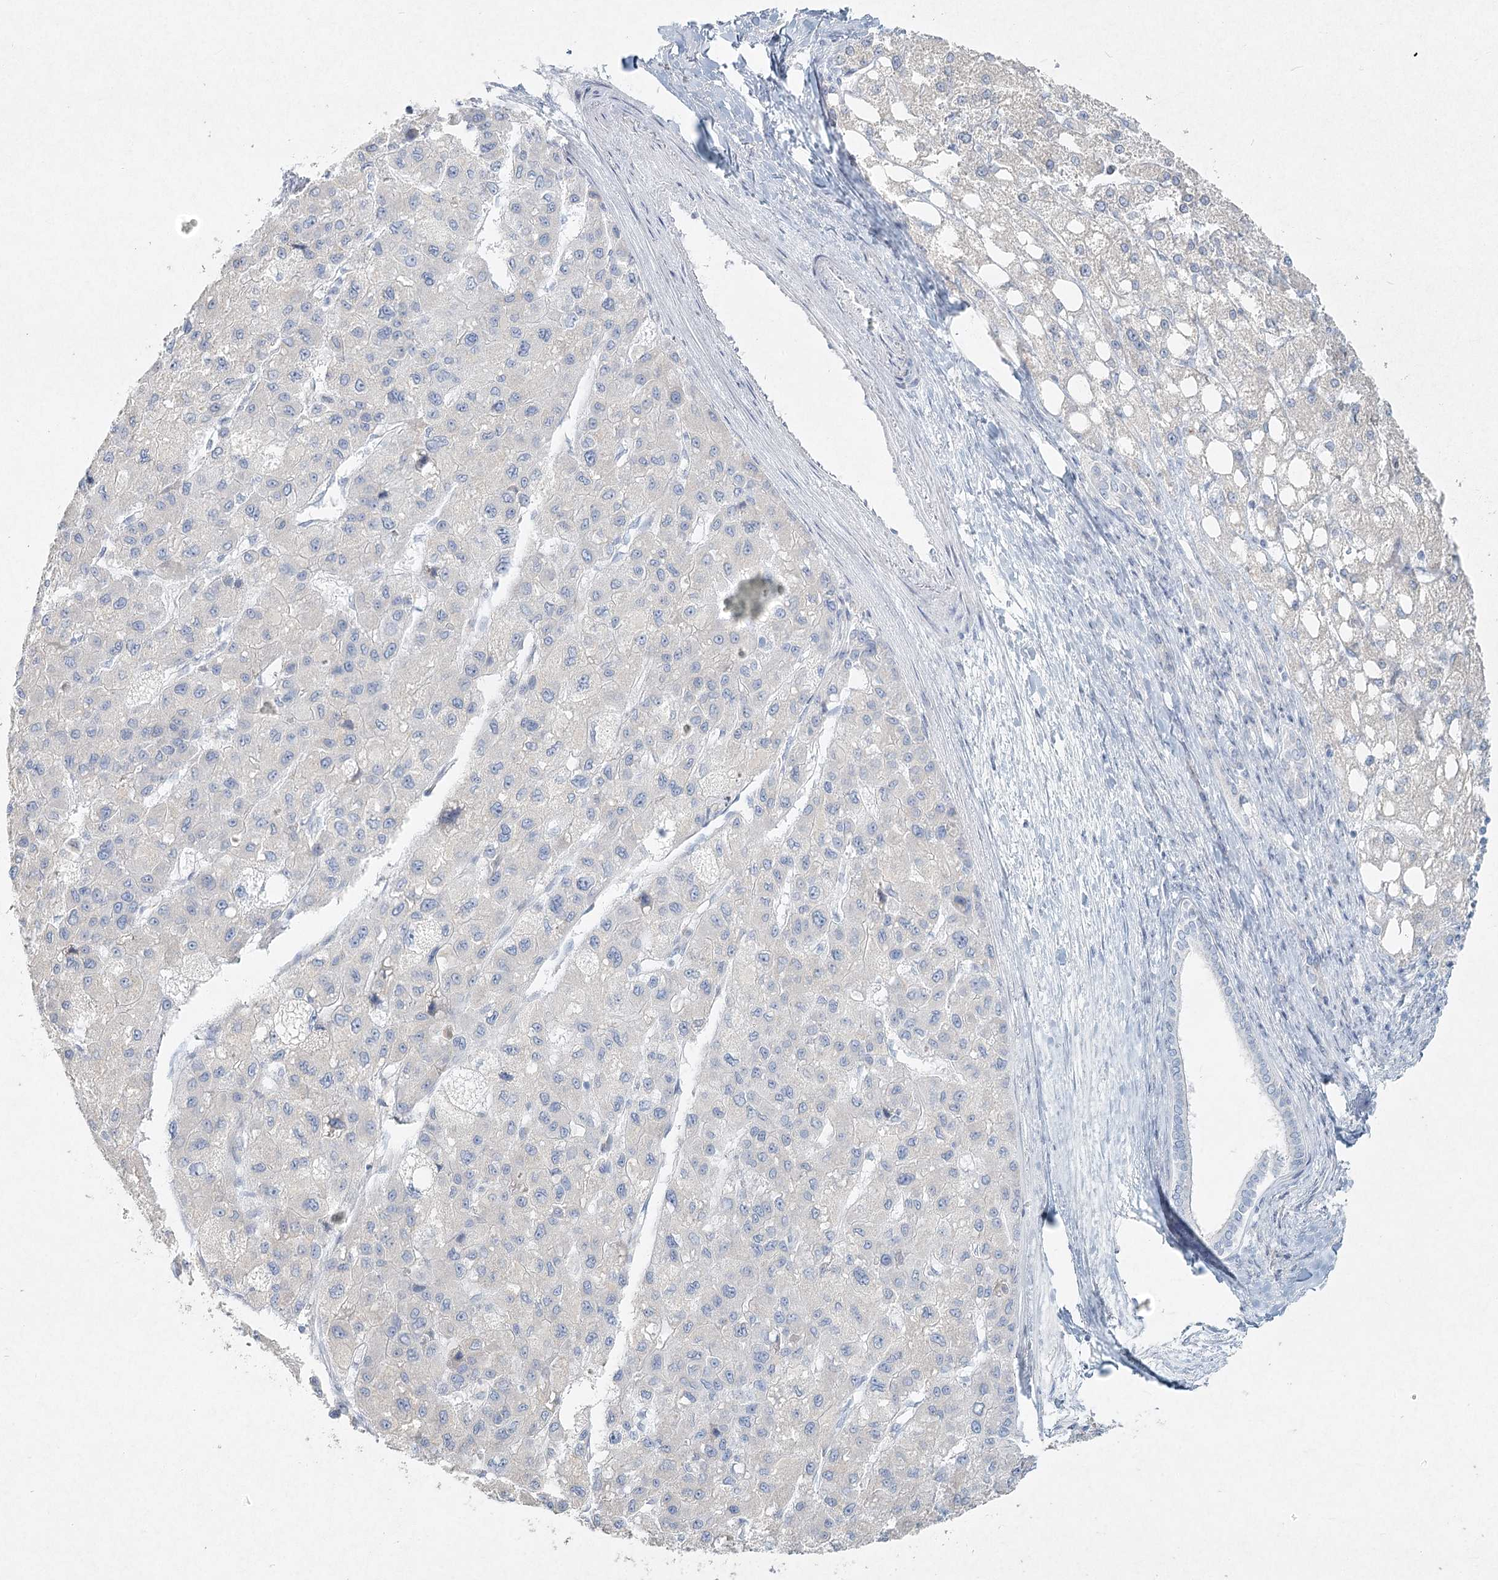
{"staining": {"intensity": "negative", "quantity": "none", "location": "none"}, "tissue": "liver cancer", "cell_type": "Tumor cells", "image_type": "cancer", "snomed": [{"axis": "morphology", "description": "Carcinoma, Hepatocellular, NOS"}, {"axis": "topography", "description": "Liver"}], "caption": "High power microscopy histopathology image of an IHC image of hepatocellular carcinoma (liver), revealing no significant staining in tumor cells.", "gene": "LRP2BP", "patient": {"sex": "male", "age": 80}}